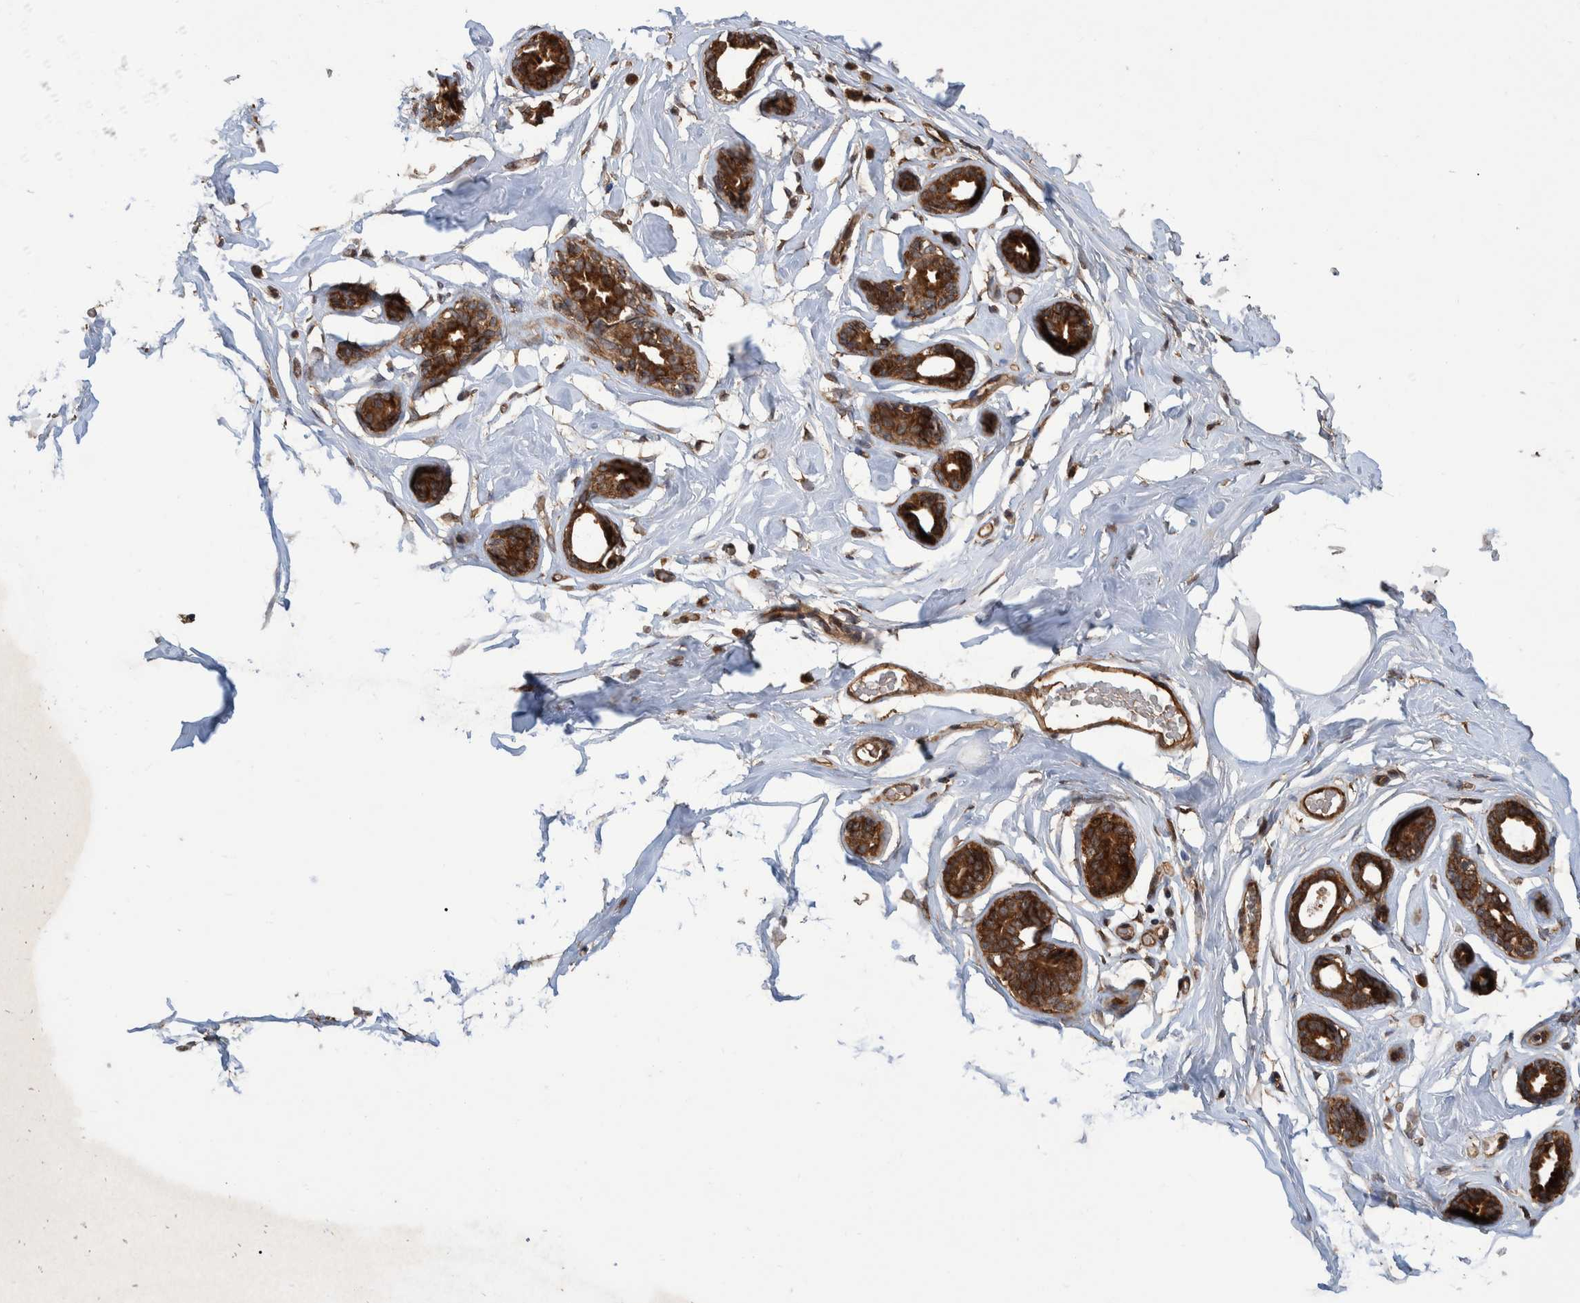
{"staining": {"intensity": "strong", "quantity": ">75%", "location": "cytoplasmic/membranous"}, "tissue": "soft tissue", "cell_type": "Fibroblasts", "image_type": "normal", "snomed": [{"axis": "morphology", "description": "Normal tissue, NOS"}, {"axis": "morphology", "description": "Fibrosis, NOS"}, {"axis": "topography", "description": "Breast"}, {"axis": "topography", "description": "Adipose tissue"}], "caption": "Soft tissue stained for a protein reveals strong cytoplasmic/membranous positivity in fibroblasts. The staining was performed using DAB to visualize the protein expression in brown, while the nuclei were stained in blue with hematoxylin (Magnification: 20x).", "gene": "VBP1", "patient": {"sex": "female", "age": 39}}